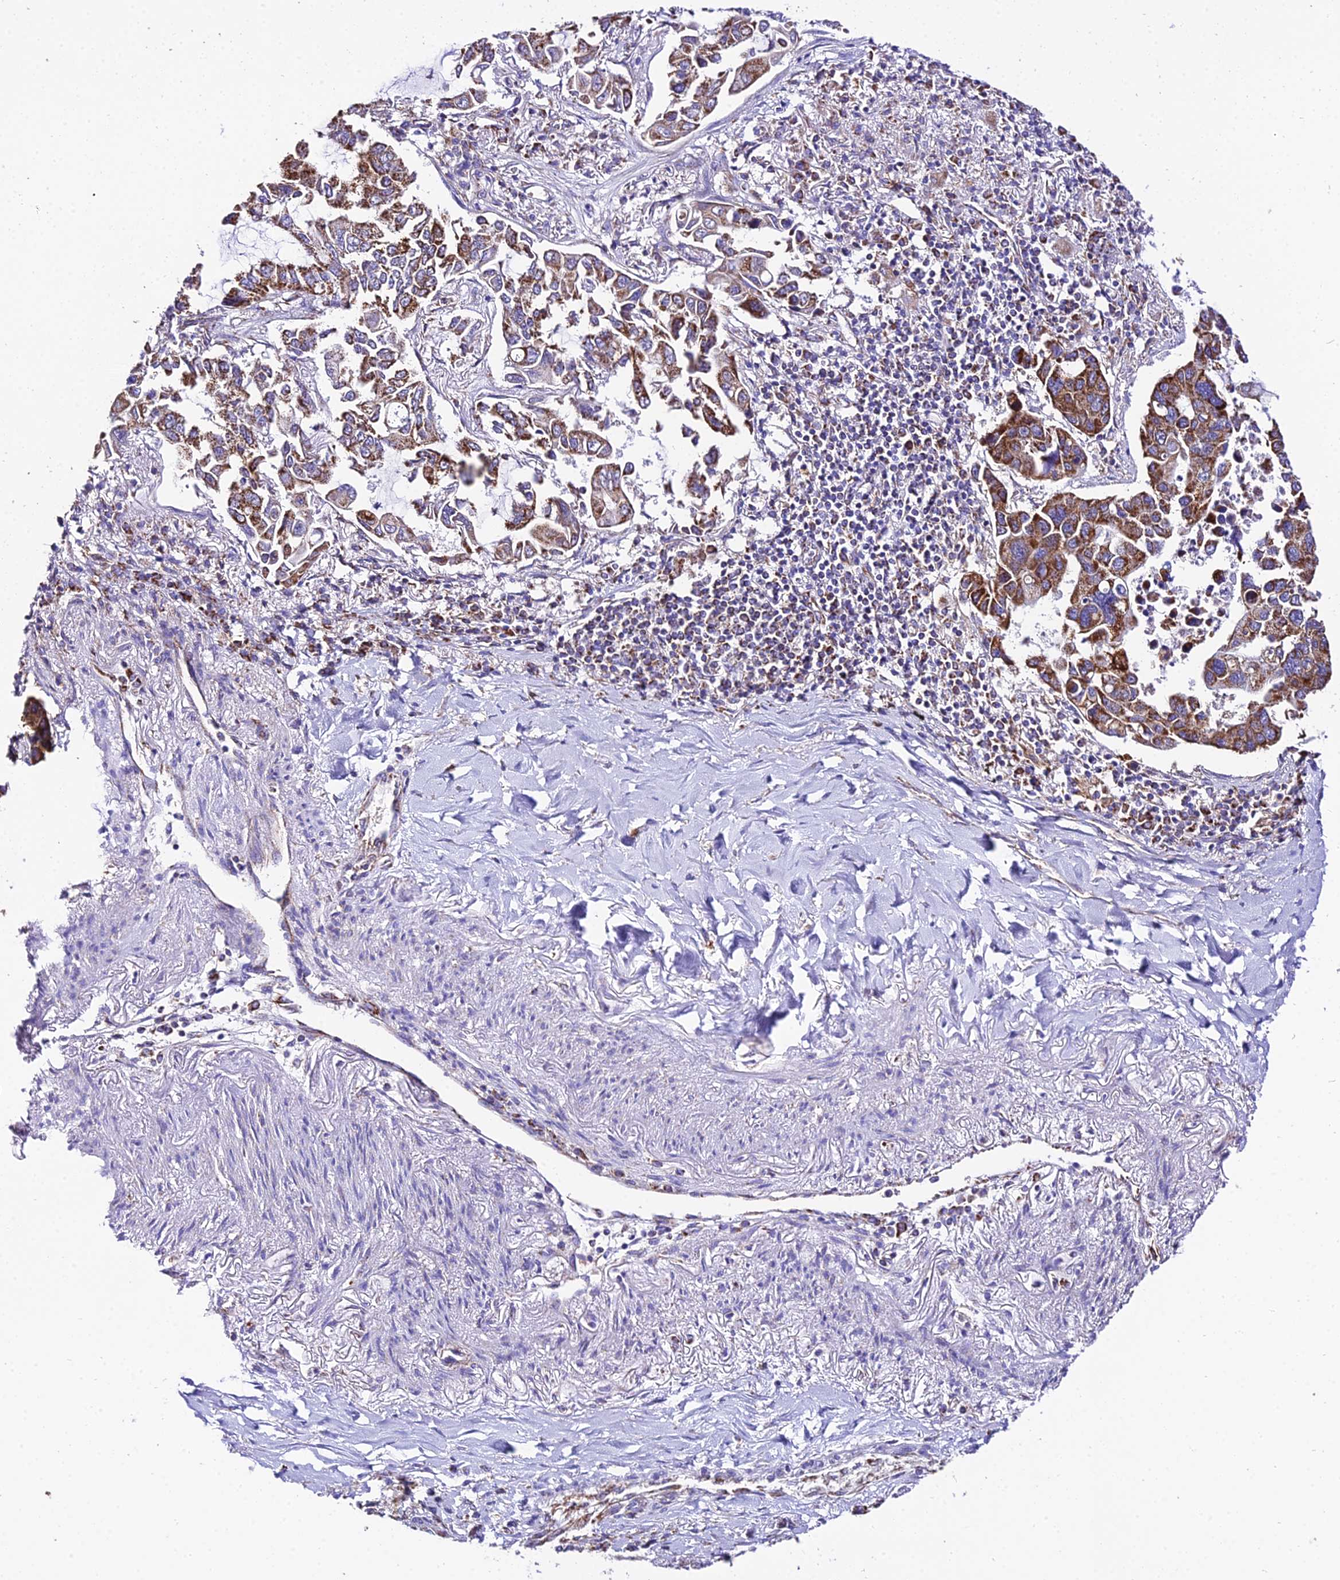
{"staining": {"intensity": "strong", "quantity": ">75%", "location": "cytoplasmic/membranous"}, "tissue": "lung cancer", "cell_type": "Tumor cells", "image_type": "cancer", "snomed": [{"axis": "morphology", "description": "Adenocarcinoma, NOS"}, {"axis": "topography", "description": "Lung"}], "caption": "Adenocarcinoma (lung) was stained to show a protein in brown. There is high levels of strong cytoplasmic/membranous staining in about >75% of tumor cells.", "gene": "OCIAD1", "patient": {"sex": "male", "age": 64}}